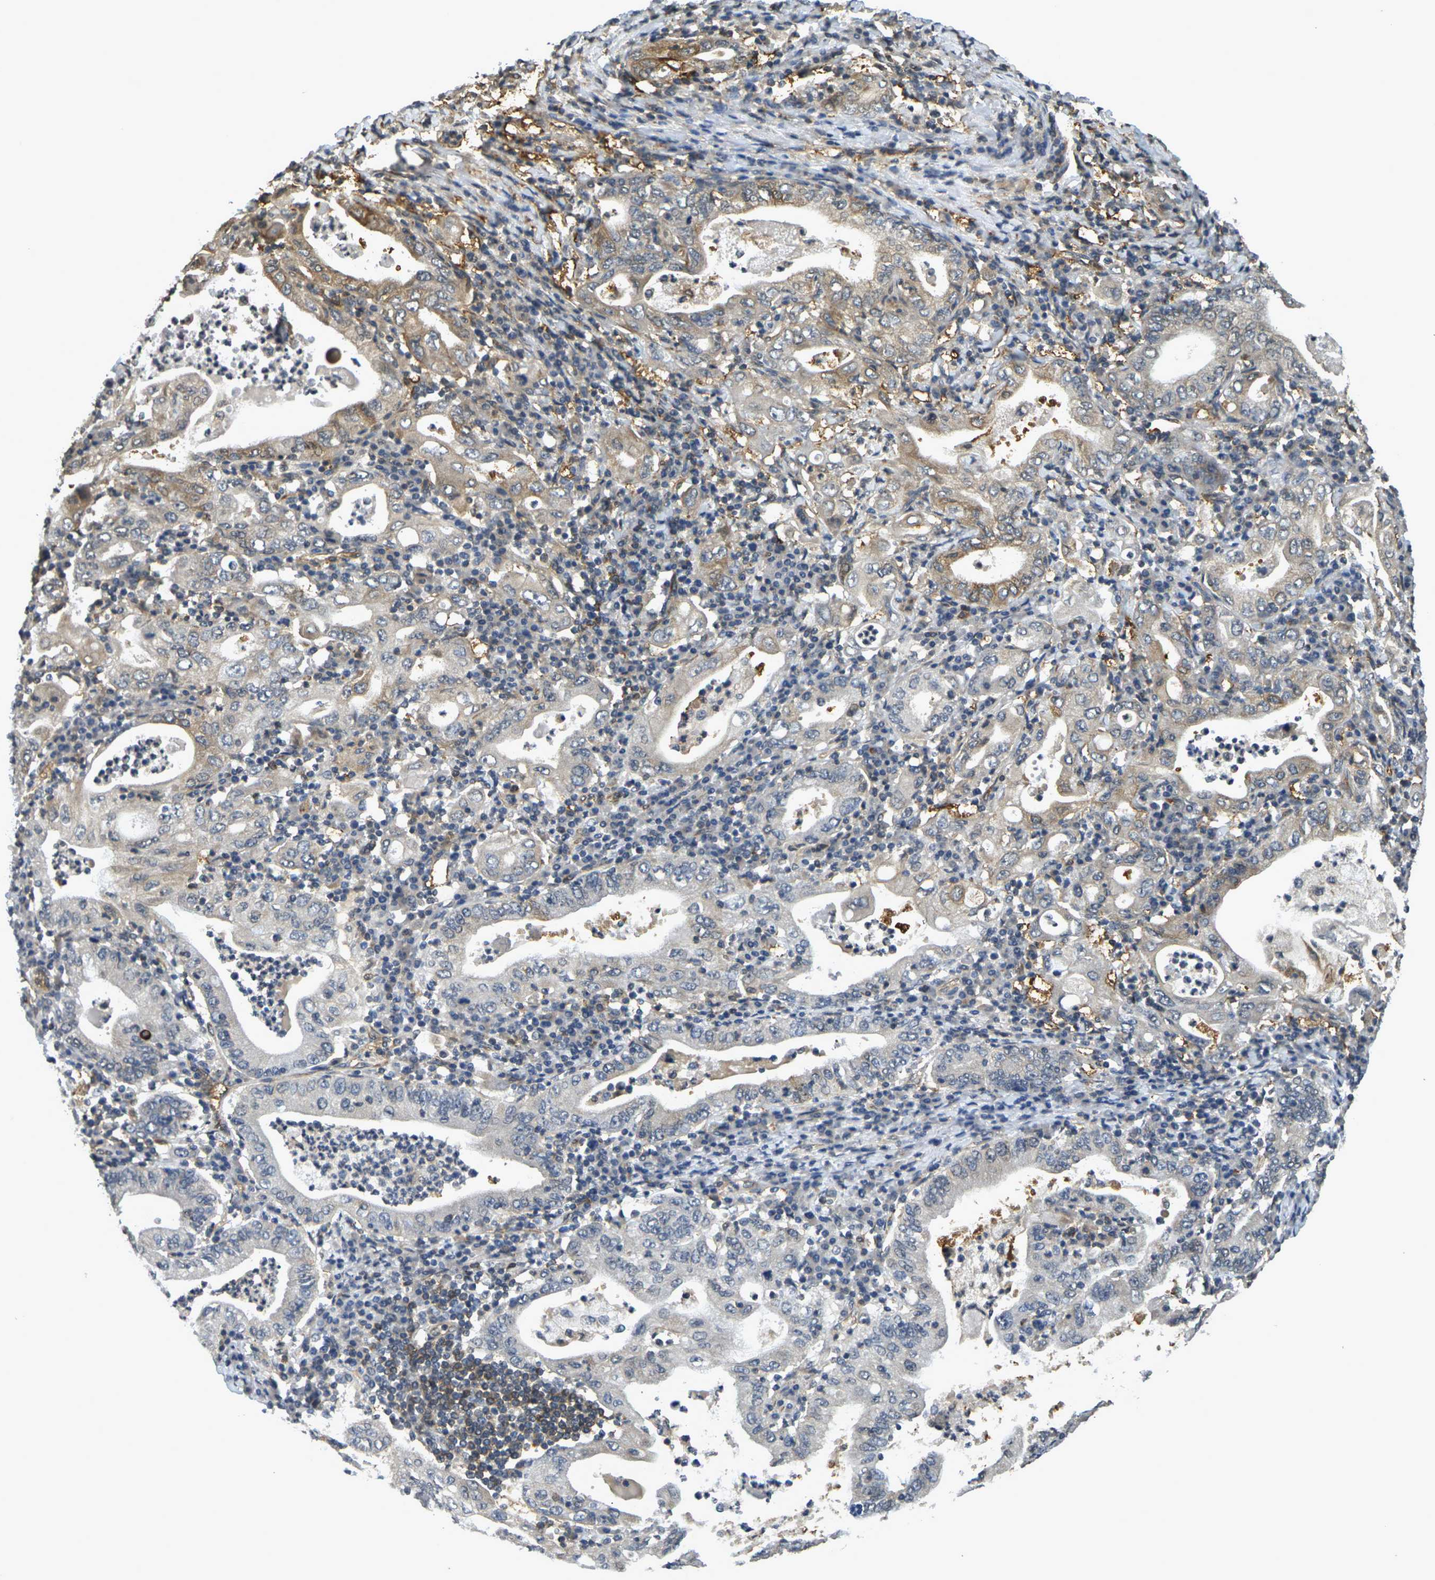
{"staining": {"intensity": "weak", "quantity": "<25%", "location": "cytoplasmic/membranous"}, "tissue": "stomach cancer", "cell_type": "Tumor cells", "image_type": "cancer", "snomed": [{"axis": "morphology", "description": "Normal tissue, NOS"}, {"axis": "morphology", "description": "Adenocarcinoma, NOS"}, {"axis": "topography", "description": "Esophagus"}, {"axis": "topography", "description": "Stomach, upper"}, {"axis": "topography", "description": "Peripheral nerve tissue"}], "caption": "Photomicrograph shows no significant protein positivity in tumor cells of stomach adenocarcinoma.", "gene": "CAST", "patient": {"sex": "male", "age": 62}}